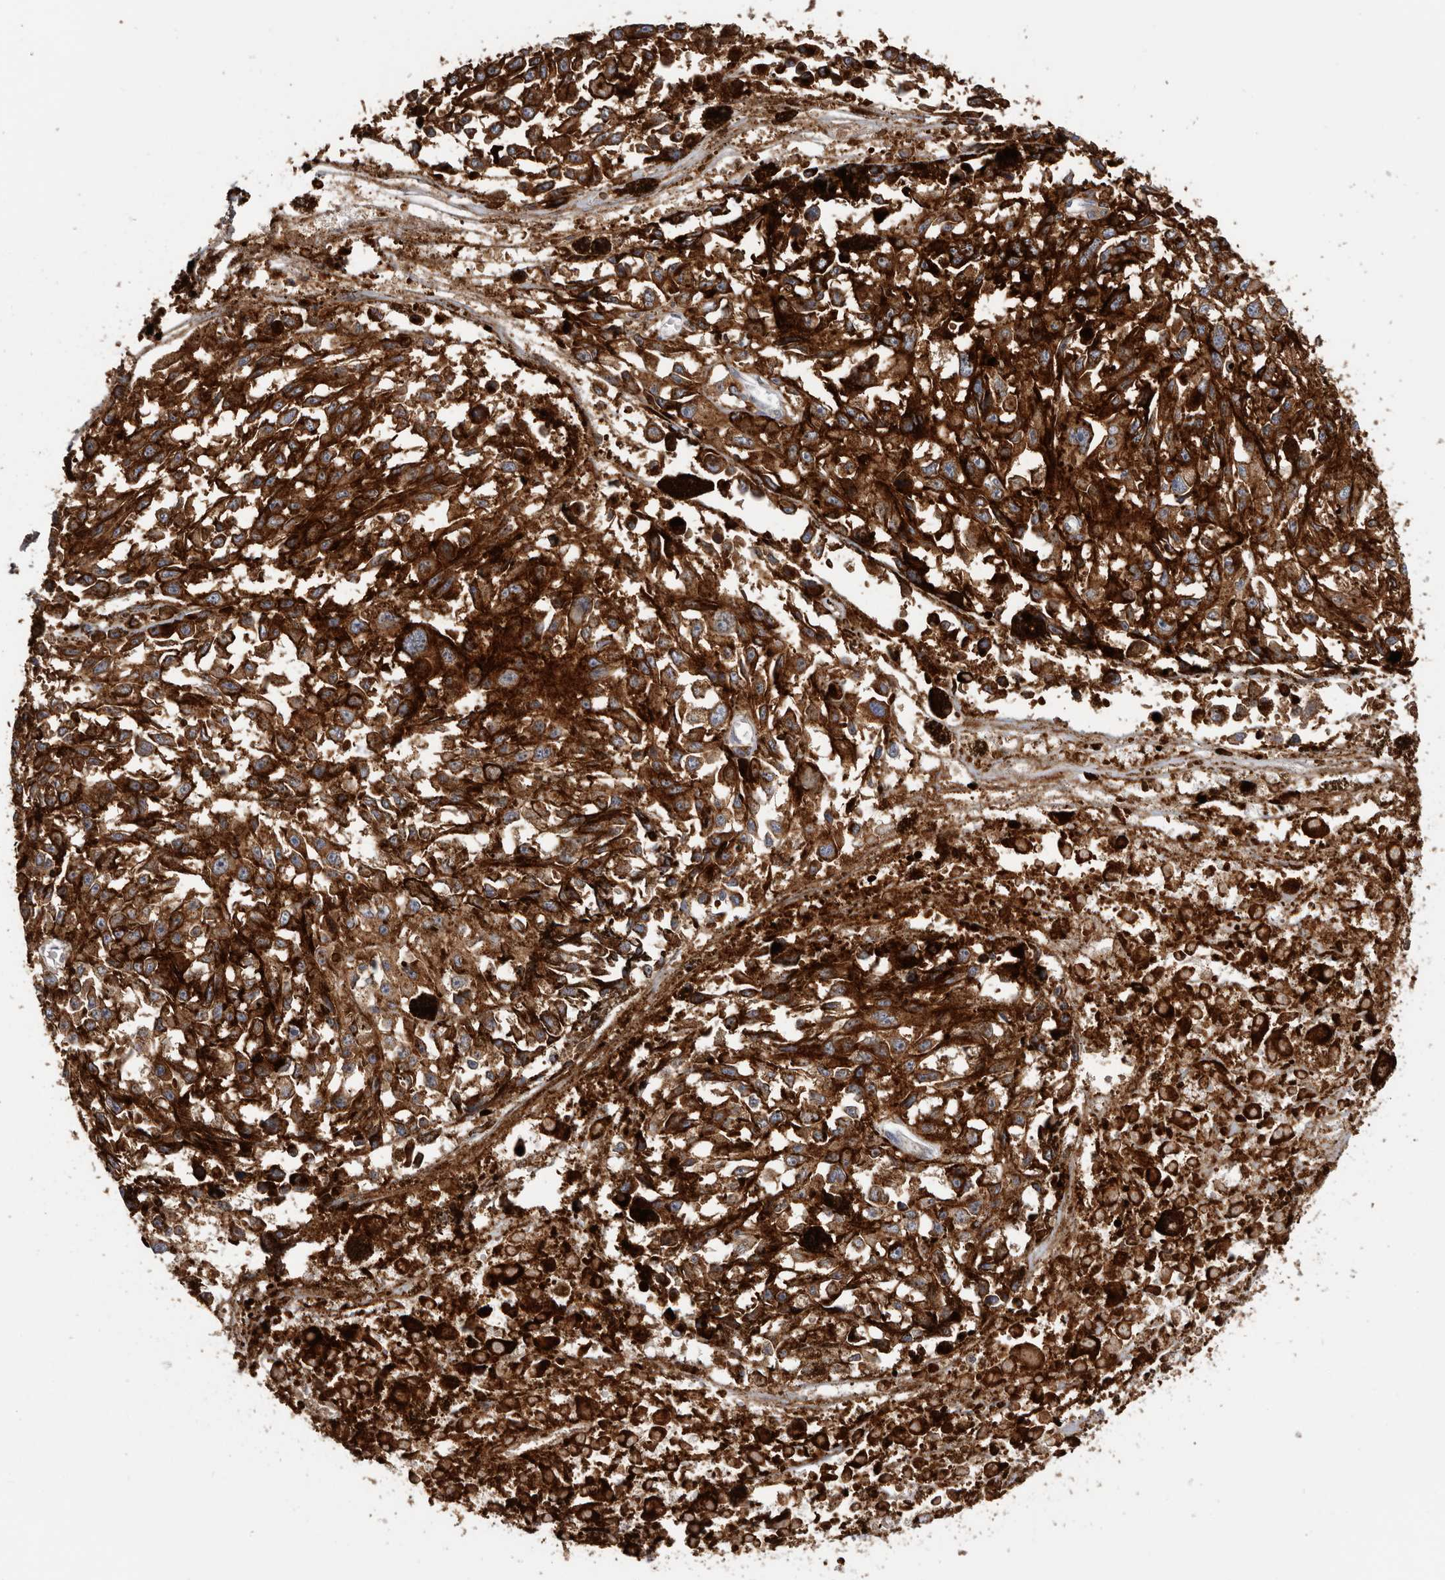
{"staining": {"intensity": "moderate", "quantity": ">75%", "location": "cytoplasmic/membranous"}, "tissue": "melanoma", "cell_type": "Tumor cells", "image_type": "cancer", "snomed": [{"axis": "morphology", "description": "Malignant melanoma, Metastatic site"}, {"axis": "topography", "description": "Lymph node"}], "caption": "Protein staining by immunohistochemistry exhibits moderate cytoplasmic/membranous staining in approximately >75% of tumor cells in melanoma.", "gene": "TFRC", "patient": {"sex": "male", "age": 59}}